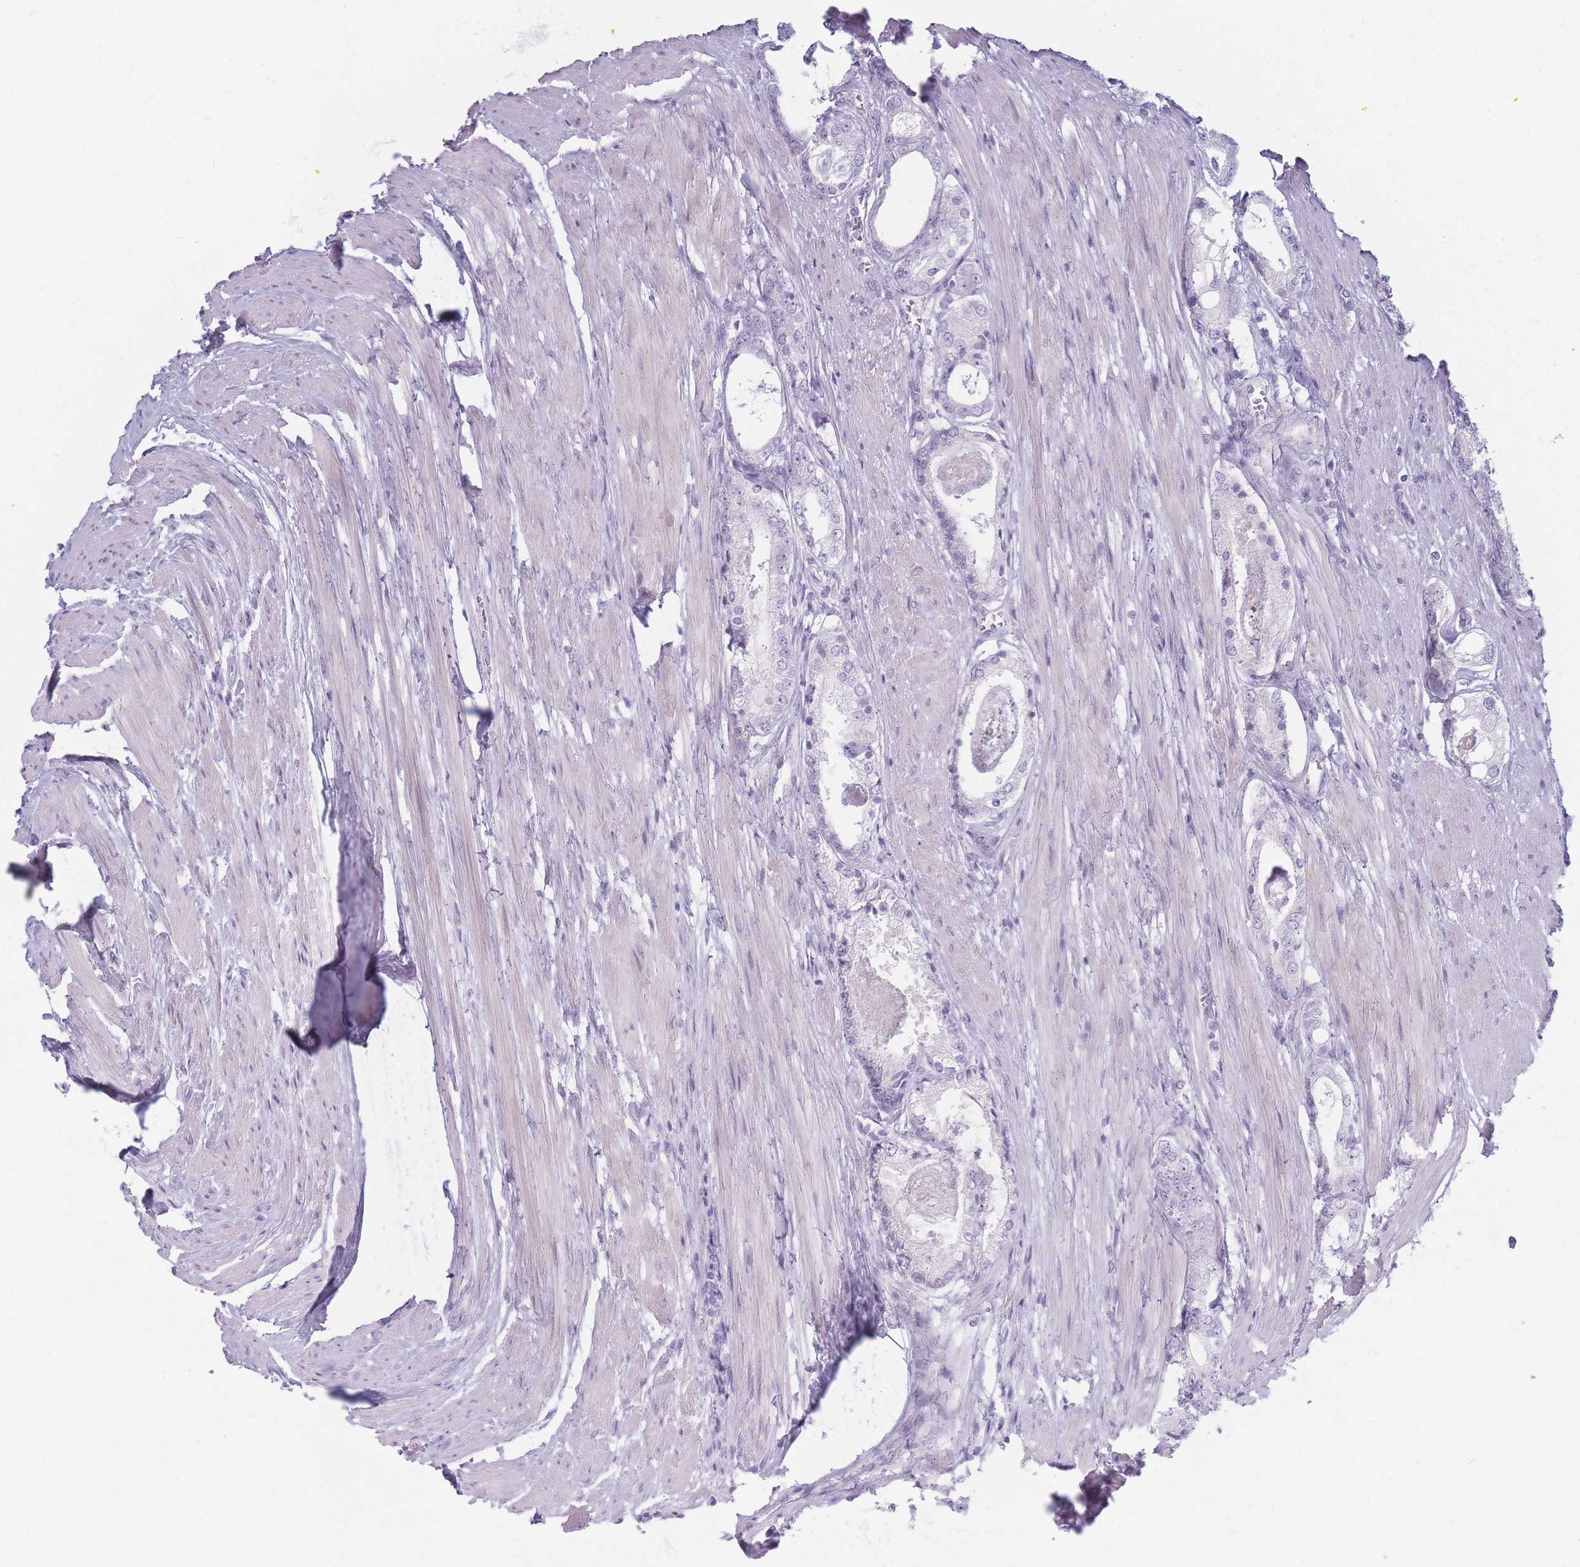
{"staining": {"intensity": "negative", "quantity": "none", "location": "none"}, "tissue": "prostate cancer", "cell_type": "Tumor cells", "image_type": "cancer", "snomed": [{"axis": "morphology", "description": "Adenocarcinoma, Low grade"}, {"axis": "topography", "description": "Prostate"}], "caption": "IHC of human low-grade adenocarcinoma (prostate) shows no expression in tumor cells.", "gene": "PLEKHG2", "patient": {"sex": "male", "age": 68}}